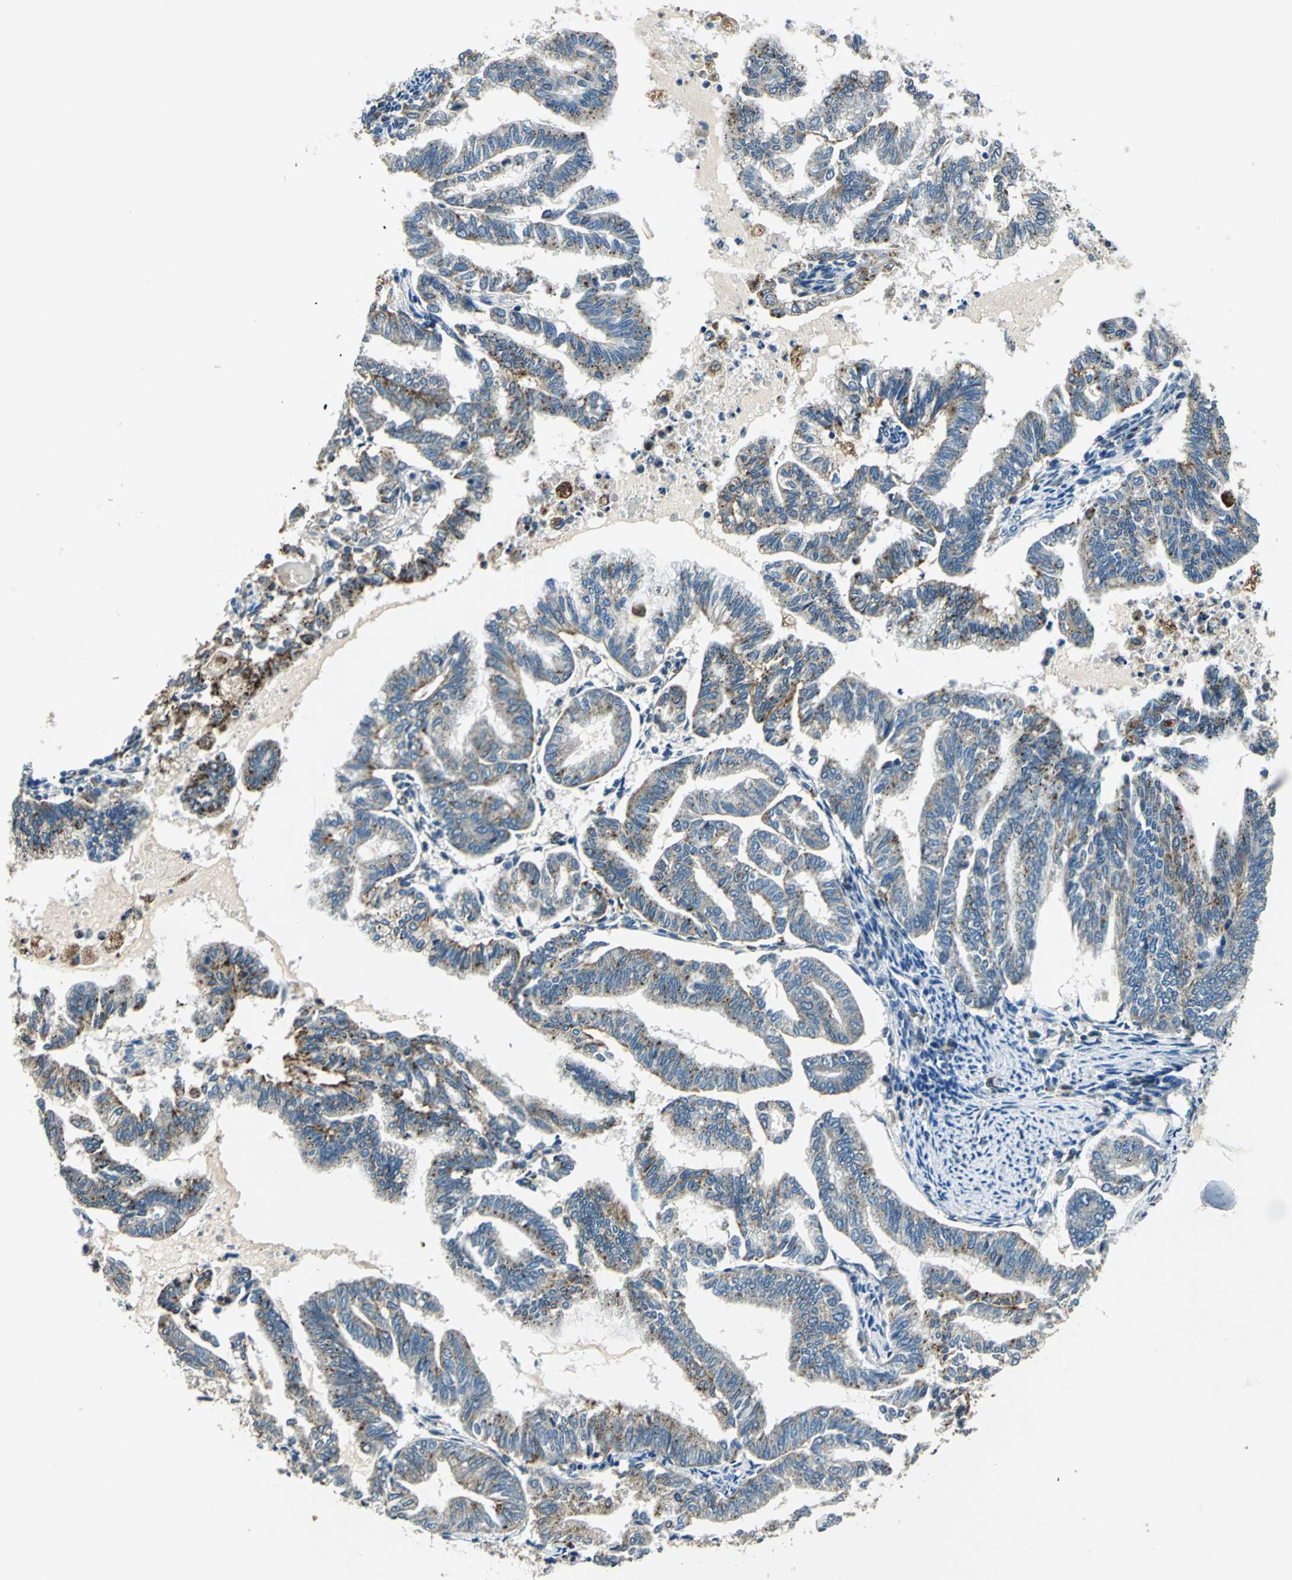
{"staining": {"intensity": "moderate", "quantity": "<25%", "location": "cytoplasmic/membranous"}, "tissue": "endometrial cancer", "cell_type": "Tumor cells", "image_type": "cancer", "snomed": [{"axis": "morphology", "description": "Adenocarcinoma, NOS"}, {"axis": "topography", "description": "Endometrium"}], "caption": "Immunohistochemistry (DAB) staining of human endometrial adenocarcinoma shows moderate cytoplasmic/membranous protein positivity in approximately <25% of tumor cells.", "gene": "NIT1", "patient": {"sex": "female", "age": 79}}